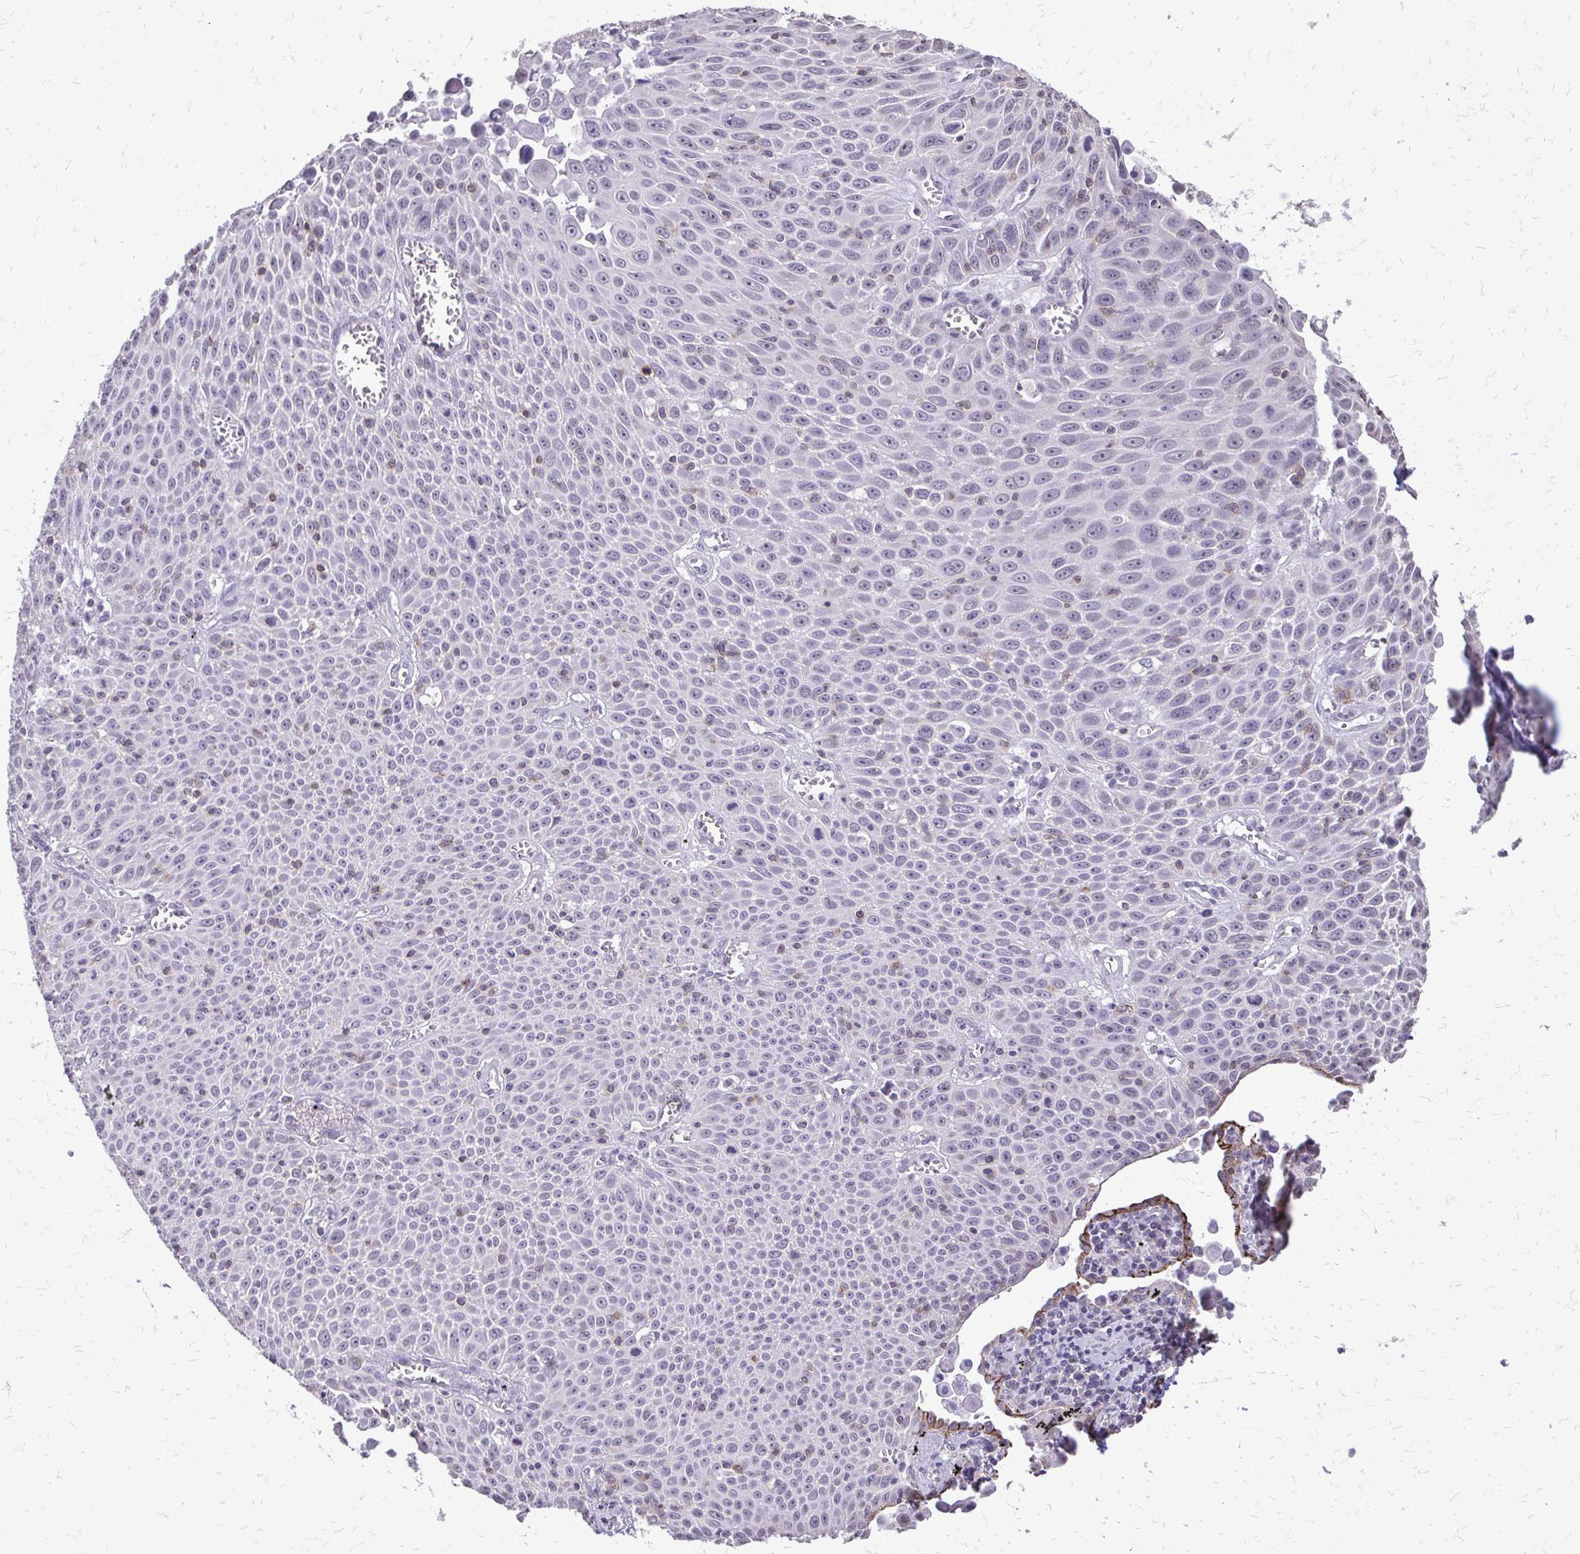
{"staining": {"intensity": "negative", "quantity": "none", "location": "none"}, "tissue": "lung cancer", "cell_type": "Tumor cells", "image_type": "cancer", "snomed": [{"axis": "morphology", "description": "Squamous cell carcinoma, NOS"}, {"axis": "morphology", "description": "Squamous cell carcinoma, metastatic, NOS"}, {"axis": "topography", "description": "Lymph node"}, {"axis": "topography", "description": "Lung"}], "caption": "Tumor cells are negative for protein expression in human squamous cell carcinoma (lung).", "gene": "AKAP5", "patient": {"sex": "female", "age": 62}}